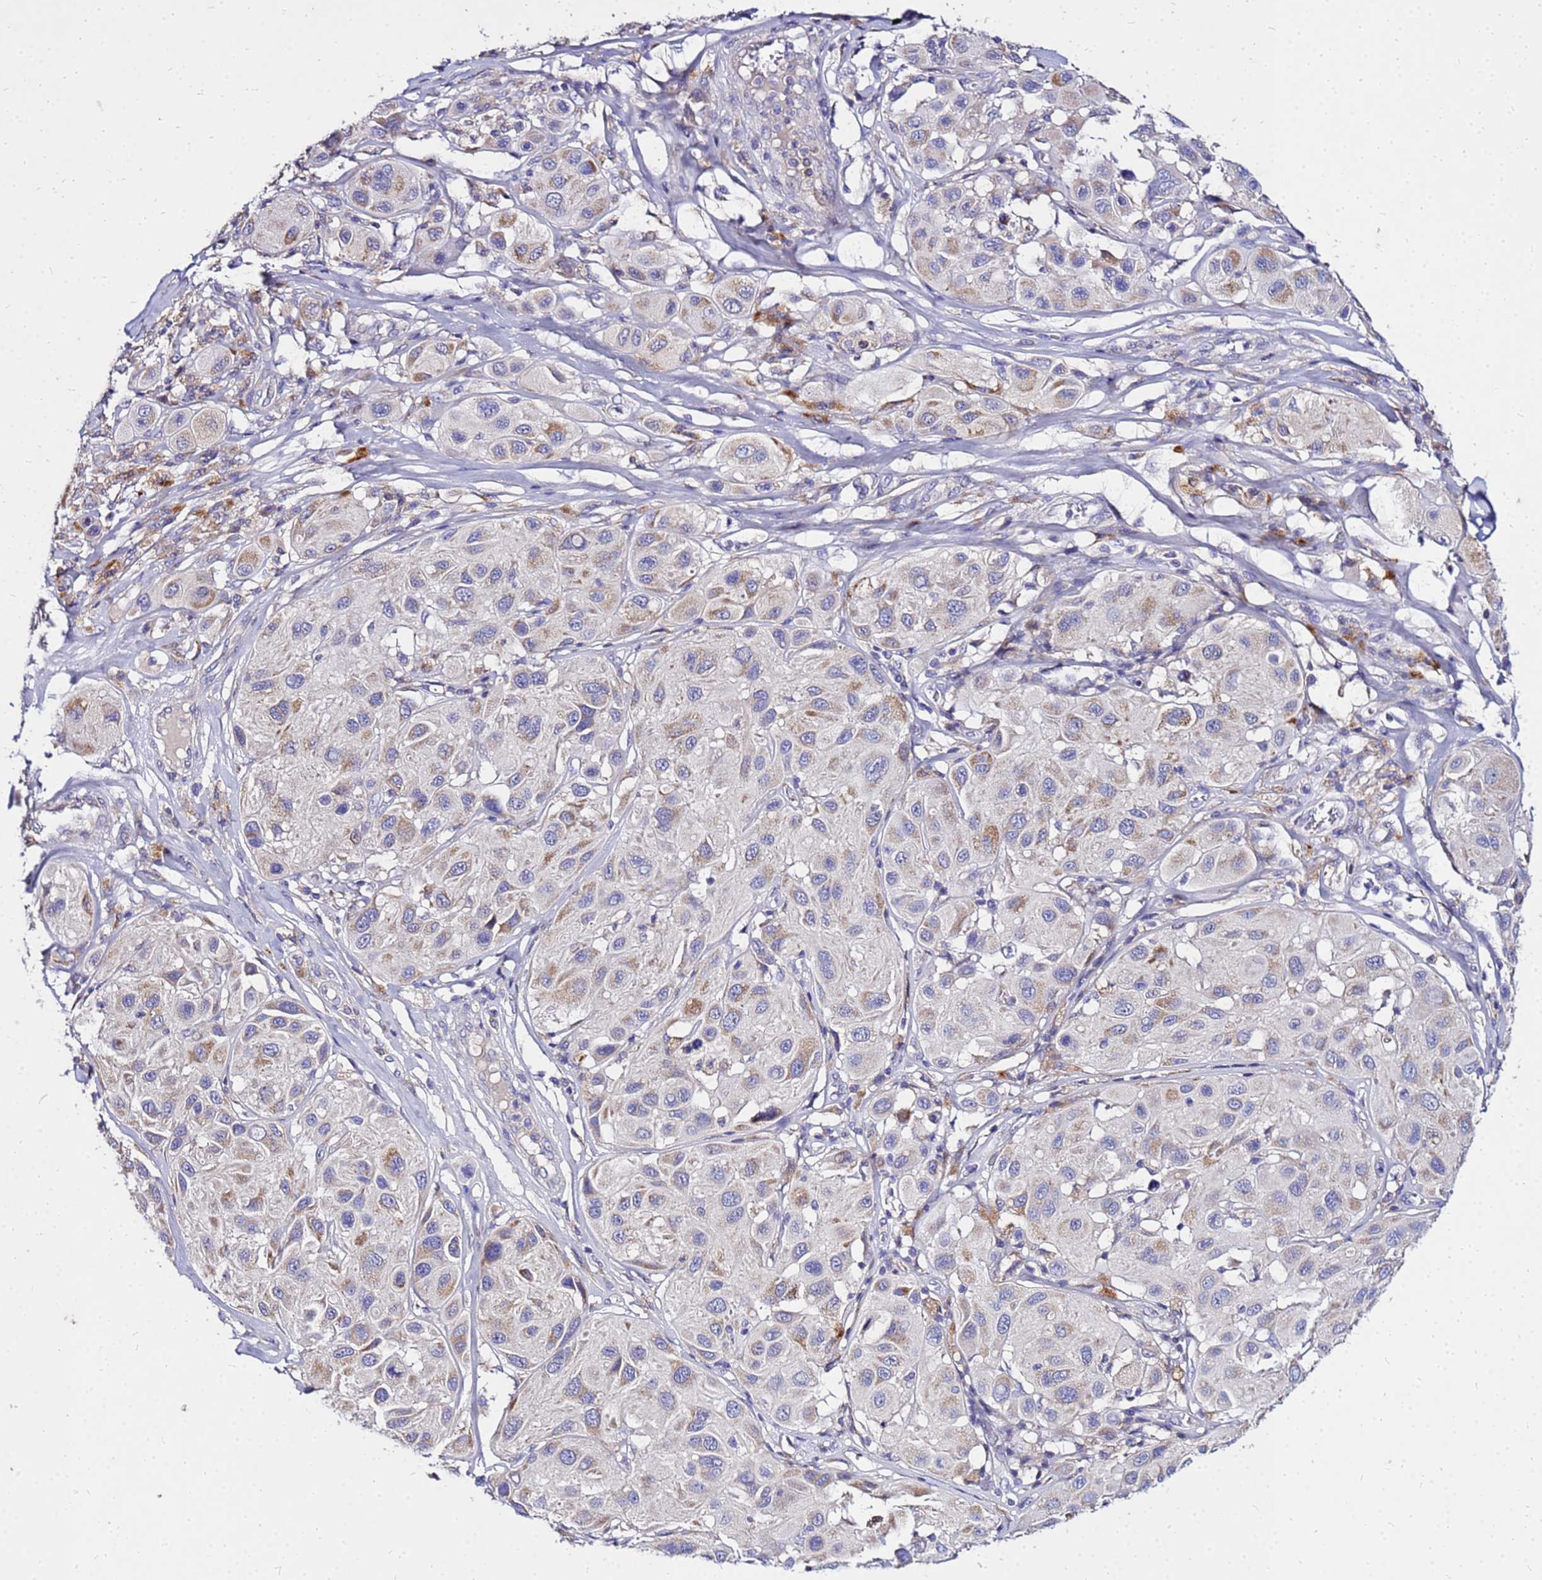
{"staining": {"intensity": "weak", "quantity": "25%-75%", "location": "cytoplasmic/membranous"}, "tissue": "melanoma", "cell_type": "Tumor cells", "image_type": "cancer", "snomed": [{"axis": "morphology", "description": "Malignant melanoma, Metastatic site"}, {"axis": "topography", "description": "Skin"}], "caption": "This is an image of immunohistochemistry staining of melanoma, which shows weak staining in the cytoplasmic/membranous of tumor cells.", "gene": "COX14", "patient": {"sex": "male", "age": 41}}